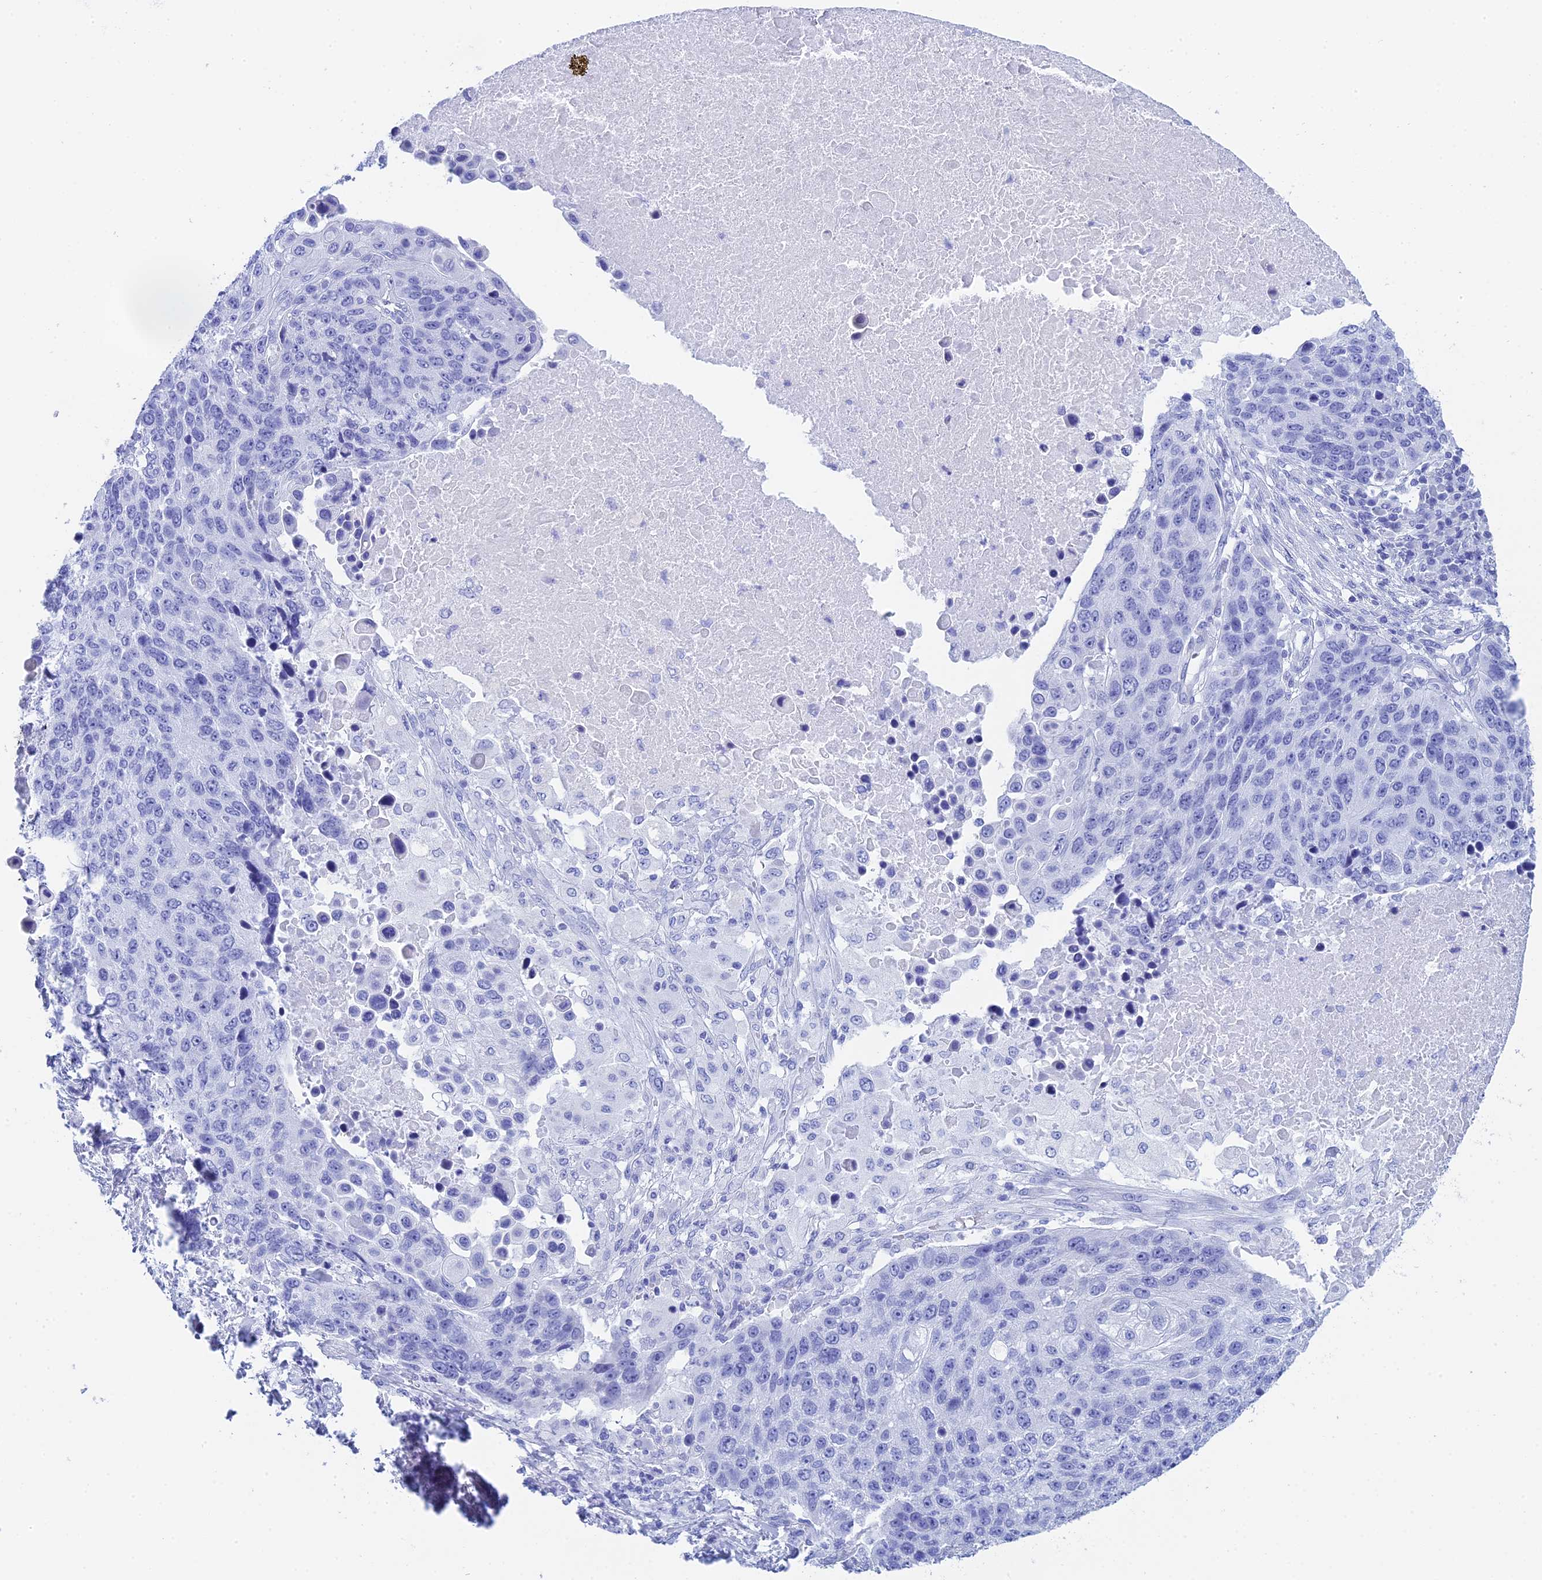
{"staining": {"intensity": "negative", "quantity": "none", "location": "none"}, "tissue": "lung cancer", "cell_type": "Tumor cells", "image_type": "cancer", "snomed": [{"axis": "morphology", "description": "Normal tissue, NOS"}, {"axis": "morphology", "description": "Squamous cell carcinoma, NOS"}, {"axis": "topography", "description": "Lymph node"}, {"axis": "topography", "description": "Lung"}], "caption": "IHC histopathology image of human squamous cell carcinoma (lung) stained for a protein (brown), which displays no staining in tumor cells. The staining is performed using DAB (3,3'-diaminobenzidine) brown chromogen with nuclei counter-stained in using hematoxylin.", "gene": "TEX101", "patient": {"sex": "male", "age": 66}}